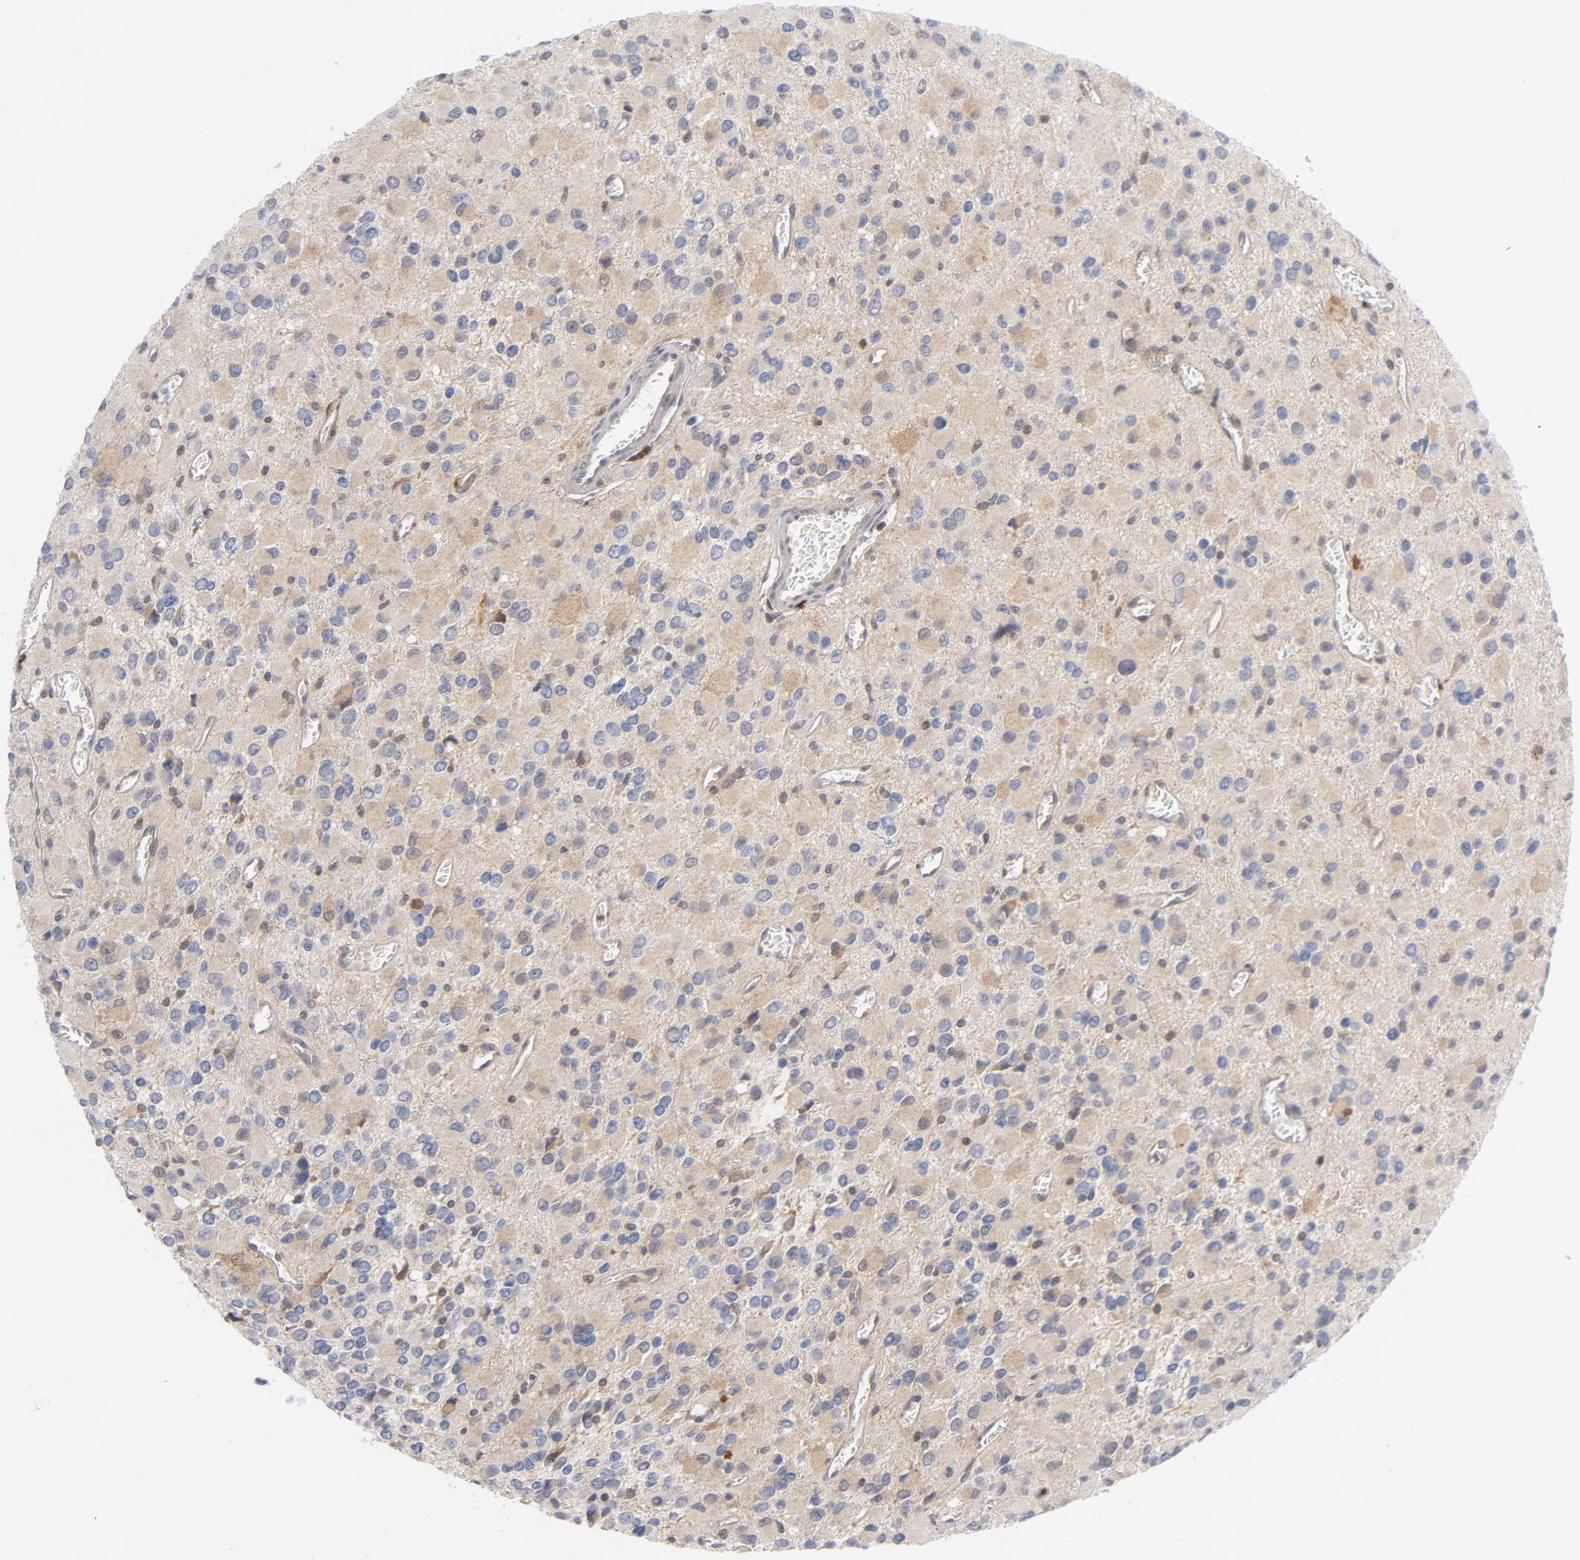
{"staining": {"intensity": "weak", "quantity": ">75%", "location": "cytoplasmic/membranous"}, "tissue": "glioma", "cell_type": "Tumor cells", "image_type": "cancer", "snomed": [{"axis": "morphology", "description": "Glioma, malignant, Low grade"}, {"axis": "topography", "description": "Brain"}], "caption": "Protein expression analysis of human glioma reveals weak cytoplasmic/membranous staining in approximately >75% of tumor cells.", "gene": "TRADD", "patient": {"sex": "male", "age": 42}}